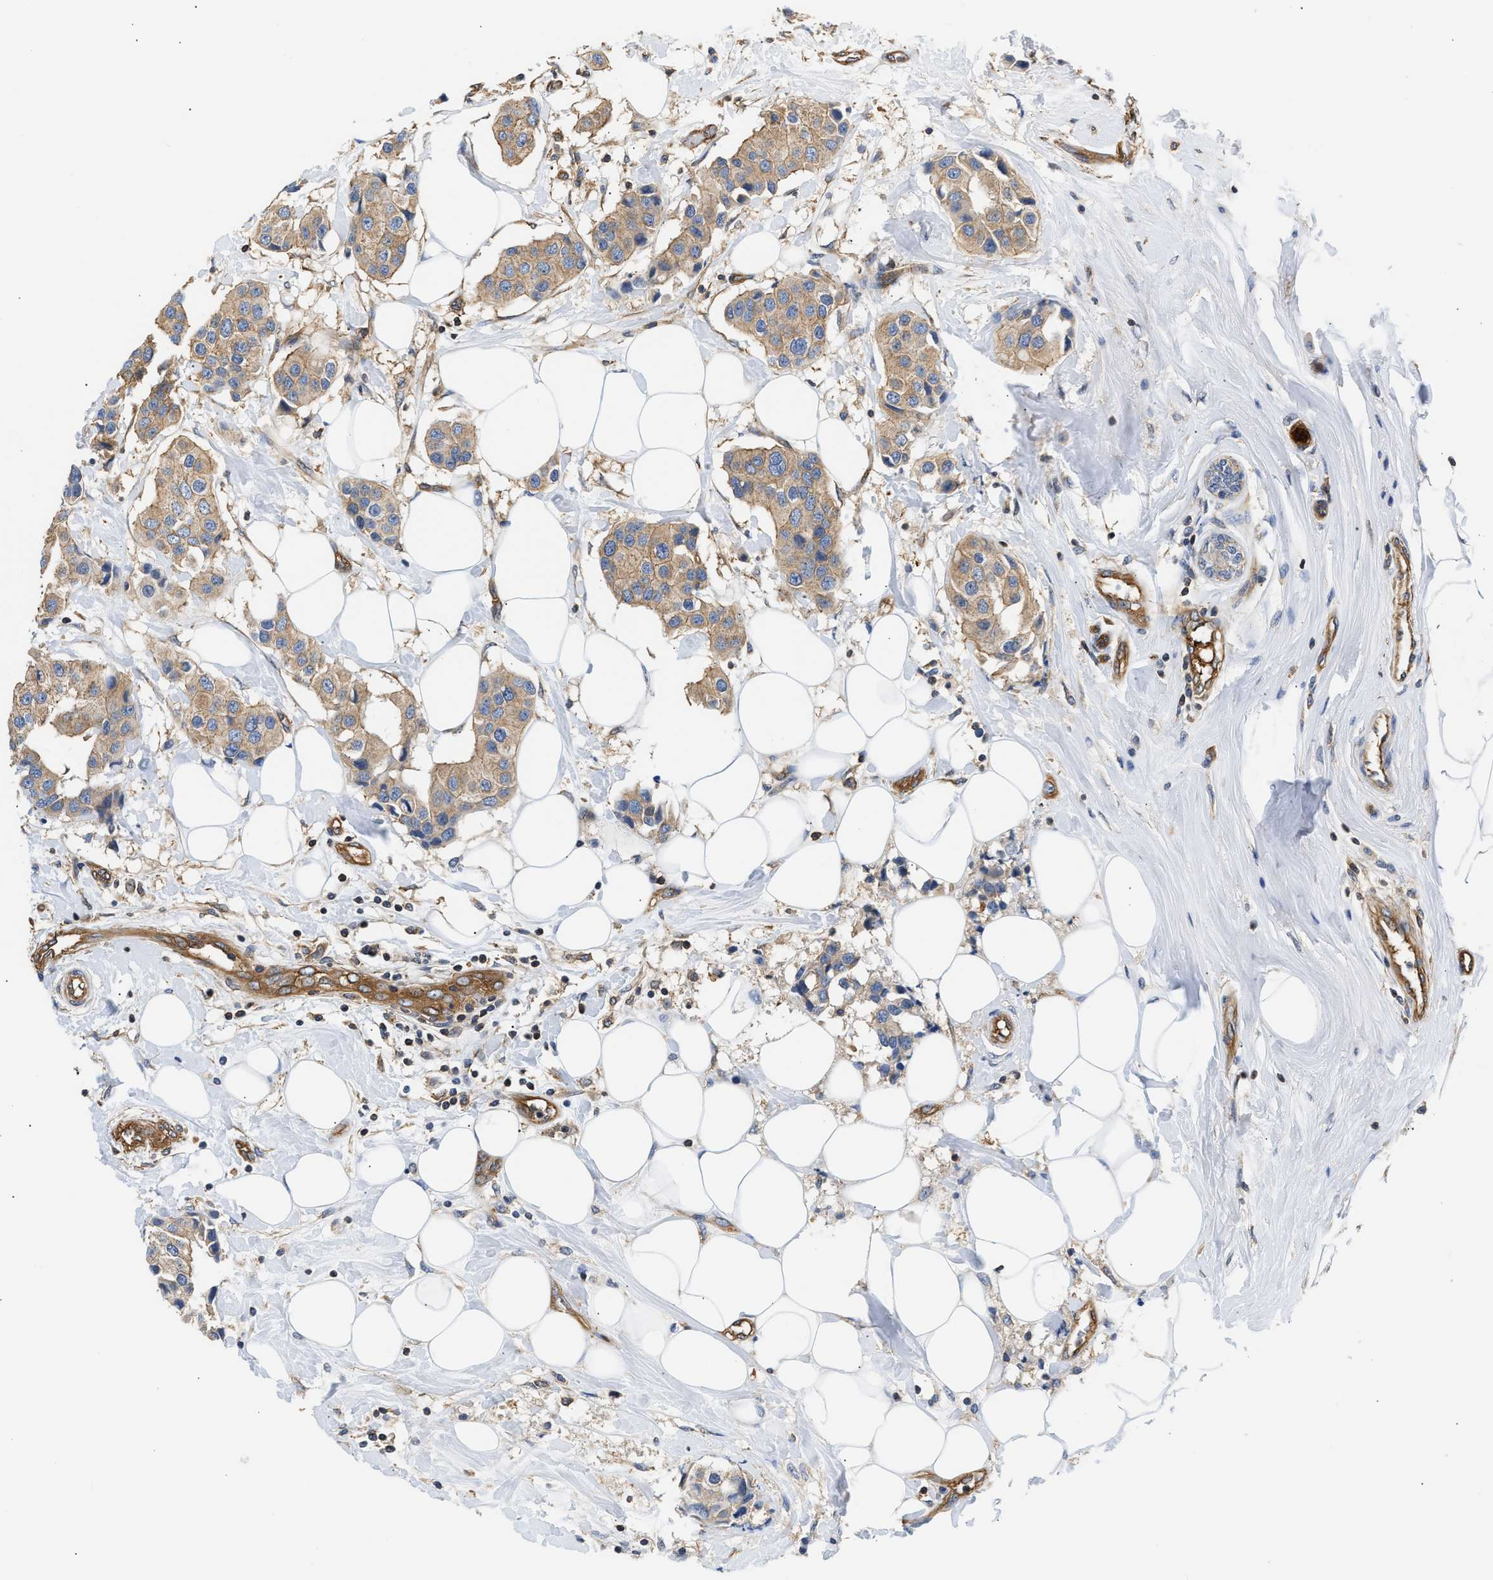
{"staining": {"intensity": "weak", "quantity": ">75%", "location": "cytoplasmic/membranous"}, "tissue": "breast cancer", "cell_type": "Tumor cells", "image_type": "cancer", "snomed": [{"axis": "morphology", "description": "Normal tissue, NOS"}, {"axis": "morphology", "description": "Duct carcinoma"}, {"axis": "topography", "description": "Breast"}], "caption": "Approximately >75% of tumor cells in breast cancer show weak cytoplasmic/membranous protein expression as visualized by brown immunohistochemical staining.", "gene": "SAMD9L", "patient": {"sex": "female", "age": 39}}